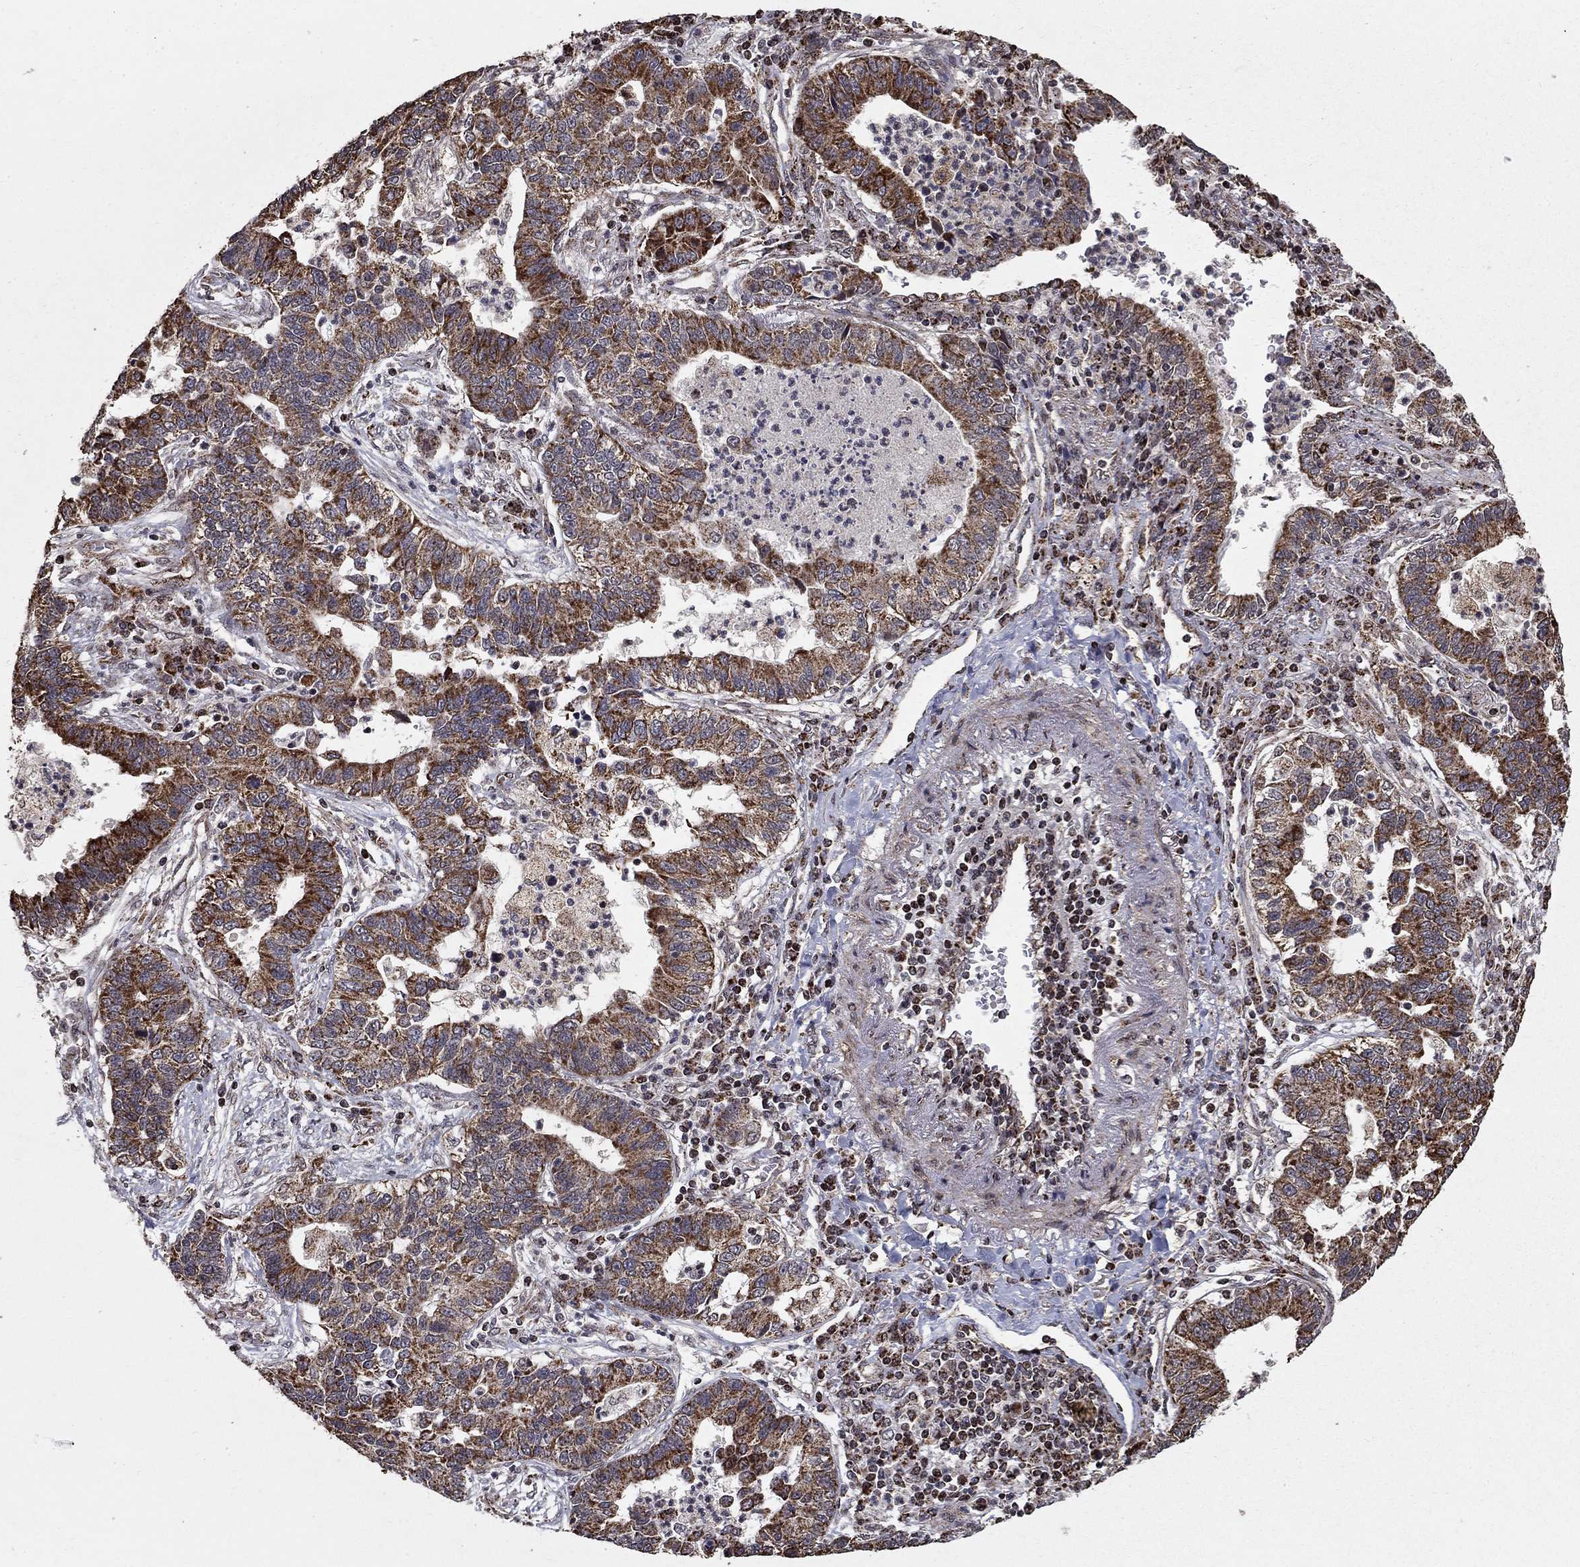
{"staining": {"intensity": "strong", "quantity": "25%-75%", "location": "cytoplasmic/membranous"}, "tissue": "lung cancer", "cell_type": "Tumor cells", "image_type": "cancer", "snomed": [{"axis": "morphology", "description": "Adenocarcinoma, NOS"}, {"axis": "topography", "description": "Lung"}], "caption": "Human lung adenocarcinoma stained with a brown dye exhibits strong cytoplasmic/membranous positive expression in about 25%-75% of tumor cells.", "gene": "ACOT13", "patient": {"sex": "female", "age": 57}}